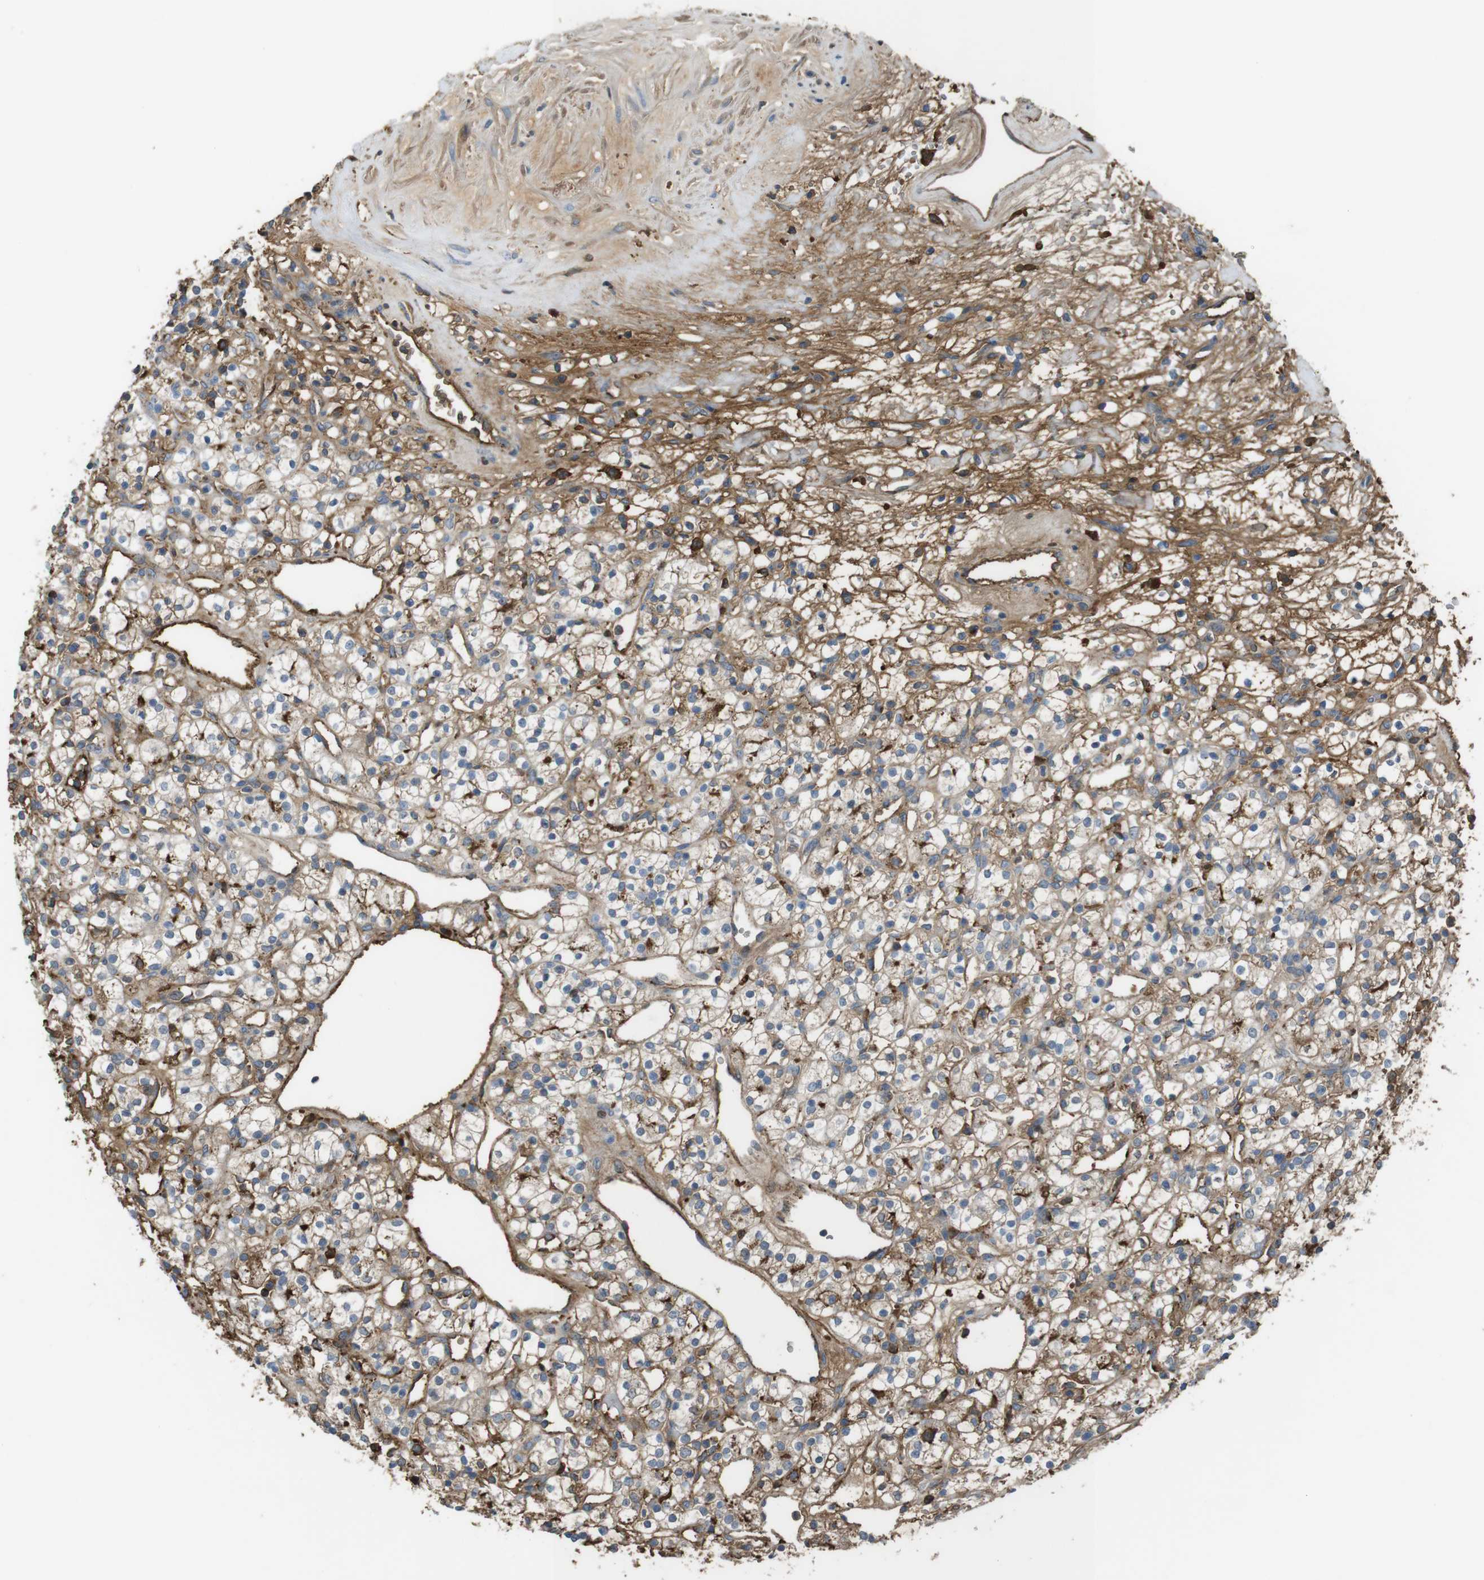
{"staining": {"intensity": "moderate", "quantity": "25%-75%", "location": "cytoplasmic/membranous"}, "tissue": "renal cancer", "cell_type": "Tumor cells", "image_type": "cancer", "snomed": [{"axis": "morphology", "description": "Adenocarcinoma, NOS"}, {"axis": "topography", "description": "Kidney"}], "caption": "Renal cancer stained for a protein demonstrates moderate cytoplasmic/membranous positivity in tumor cells.", "gene": "LTBP4", "patient": {"sex": "female", "age": 60}}